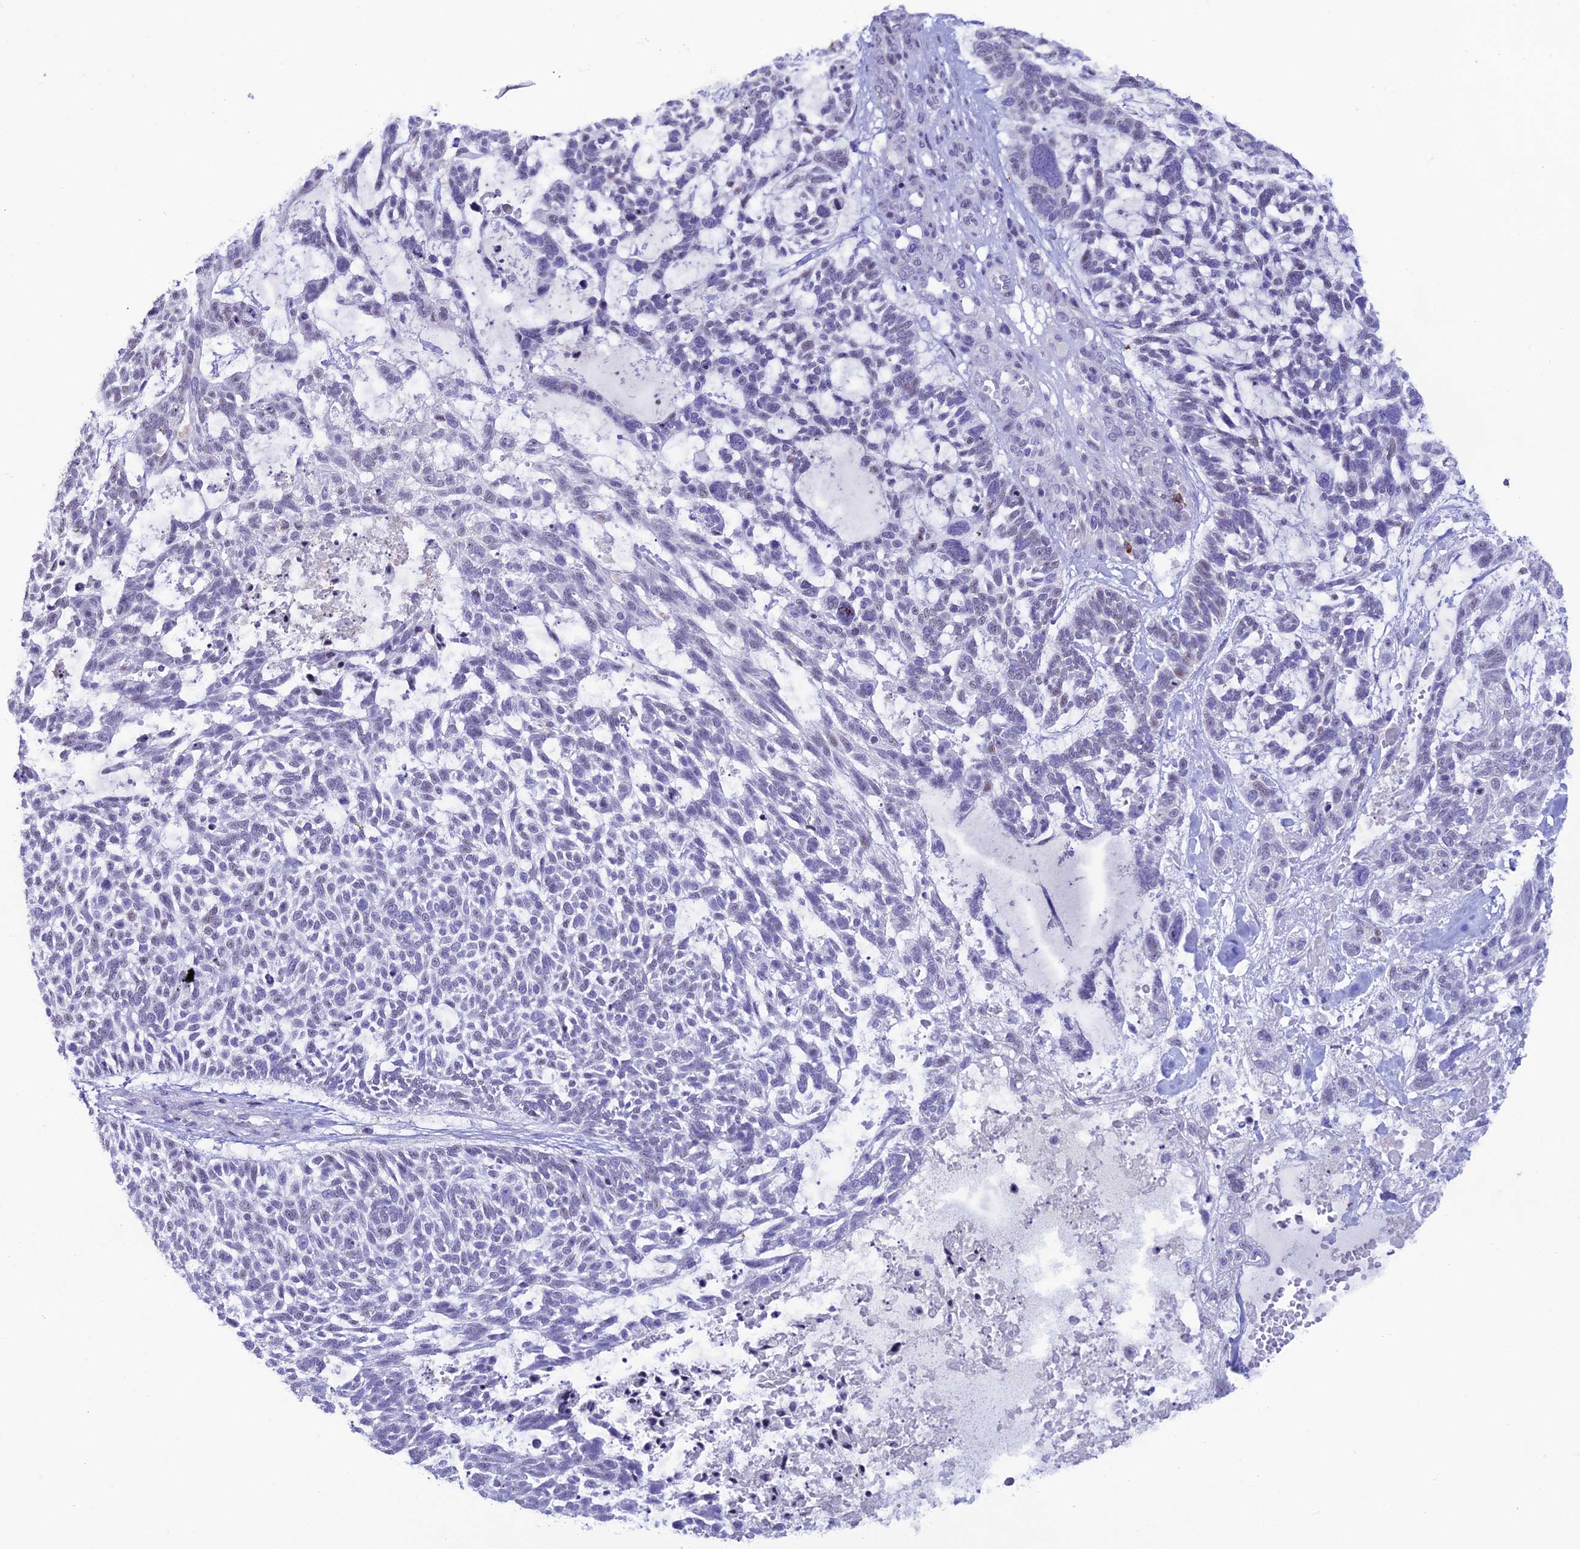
{"staining": {"intensity": "negative", "quantity": "none", "location": "none"}, "tissue": "skin cancer", "cell_type": "Tumor cells", "image_type": "cancer", "snomed": [{"axis": "morphology", "description": "Basal cell carcinoma"}, {"axis": "topography", "description": "Skin"}], "caption": "This histopathology image is of skin cancer stained with immunohistochemistry (IHC) to label a protein in brown with the nuclei are counter-stained blue. There is no staining in tumor cells.", "gene": "MFSD2B", "patient": {"sex": "male", "age": 88}}